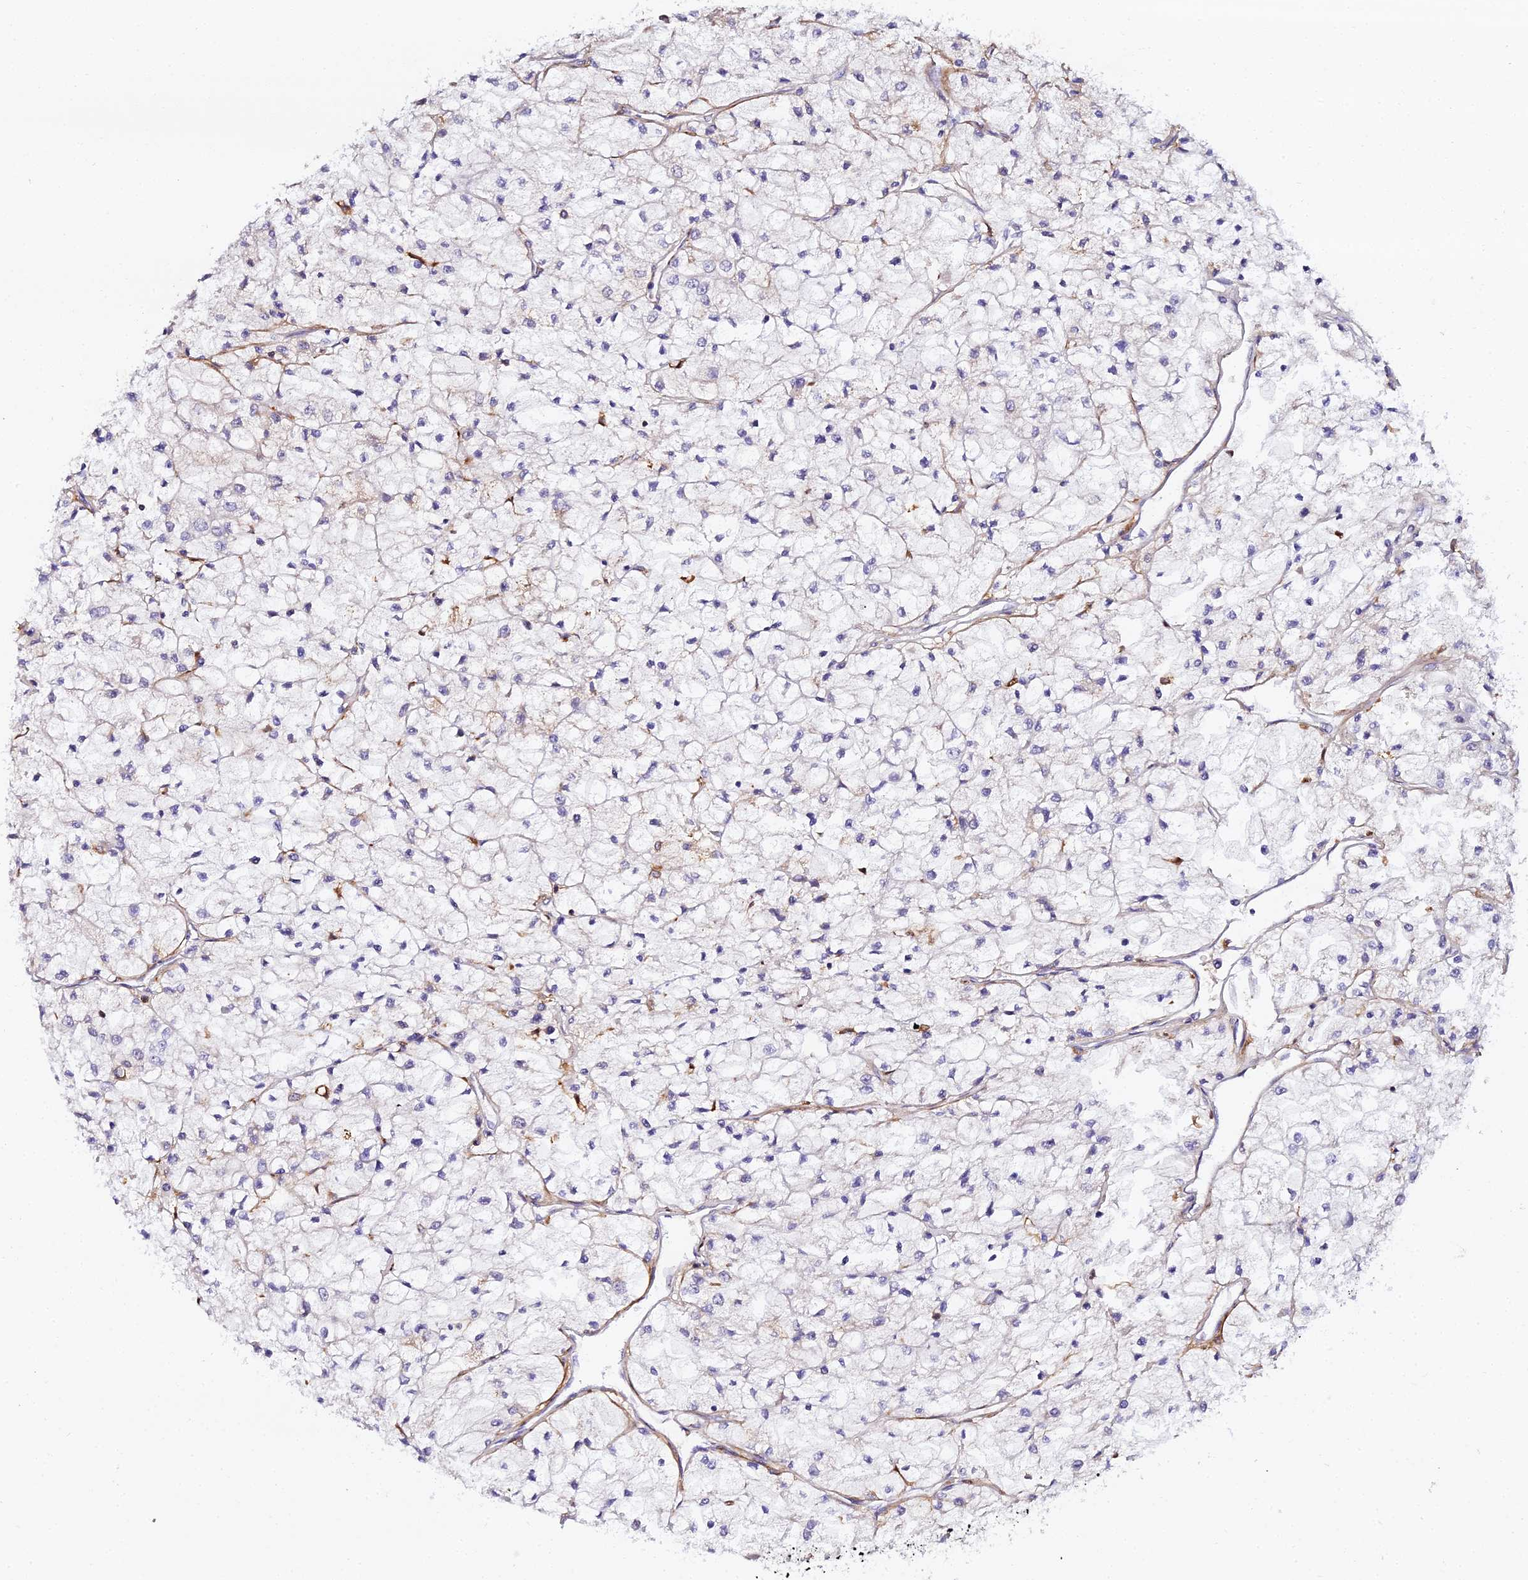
{"staining": {"intensity": "negative", "quantity": "none", "location": "none"}, "tissue": "renal cancer", "cell_type": "Tumor cells", "image_type": "cancer", "snomed": [{"axis": "morphology", "description": "Adenocarcinoma, NOS"}, {"axis": "topography", "description": "Kidney"}], "caption": "IHC micrograph of neoplastic tissue: human renal cancer (adenocarcinoma) stained with DAB displays no significant protein positivity in tumor cells.", "gene": "IL4I1", "patient": {"sex": "male", "age": 80}}